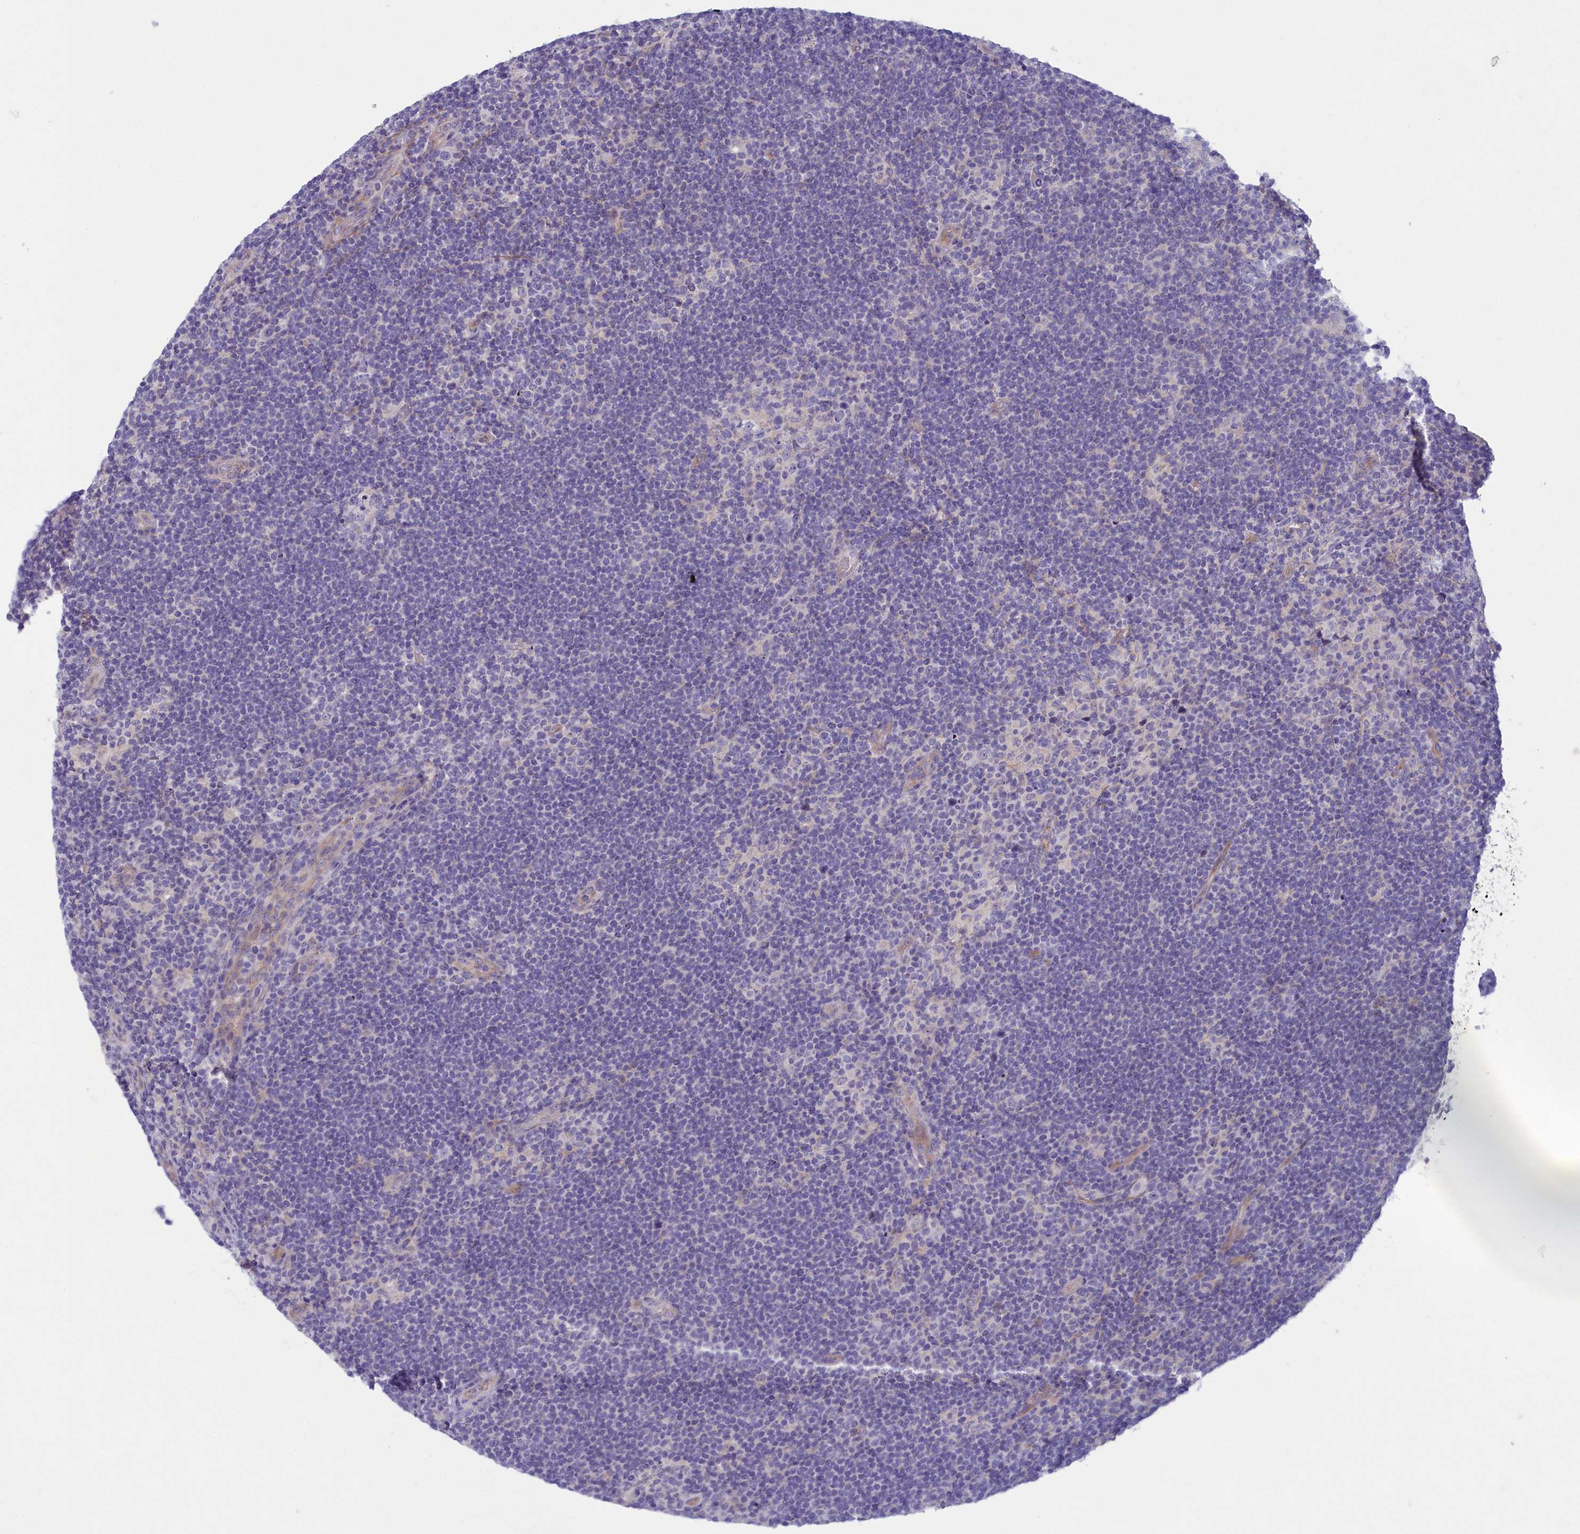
{"staining": {"intensity": "negative", "quantity": "none", "location": "none"}, "tissue": "lymphoma", "cell_type": "Tumor cells", "image_type": "cancer", "snomed": [{"axis": "morphology", "description": "Hodgkin's disease, NOS"}, {"axis": "topography", "description": "Lymph node"}], "caption": "DAB immunohistochemical staining of human lymphoma shows no significant positivity in tumor cells.", "gene": "PLEKHG6", "patient": {"sex": "female", "age": 57}}